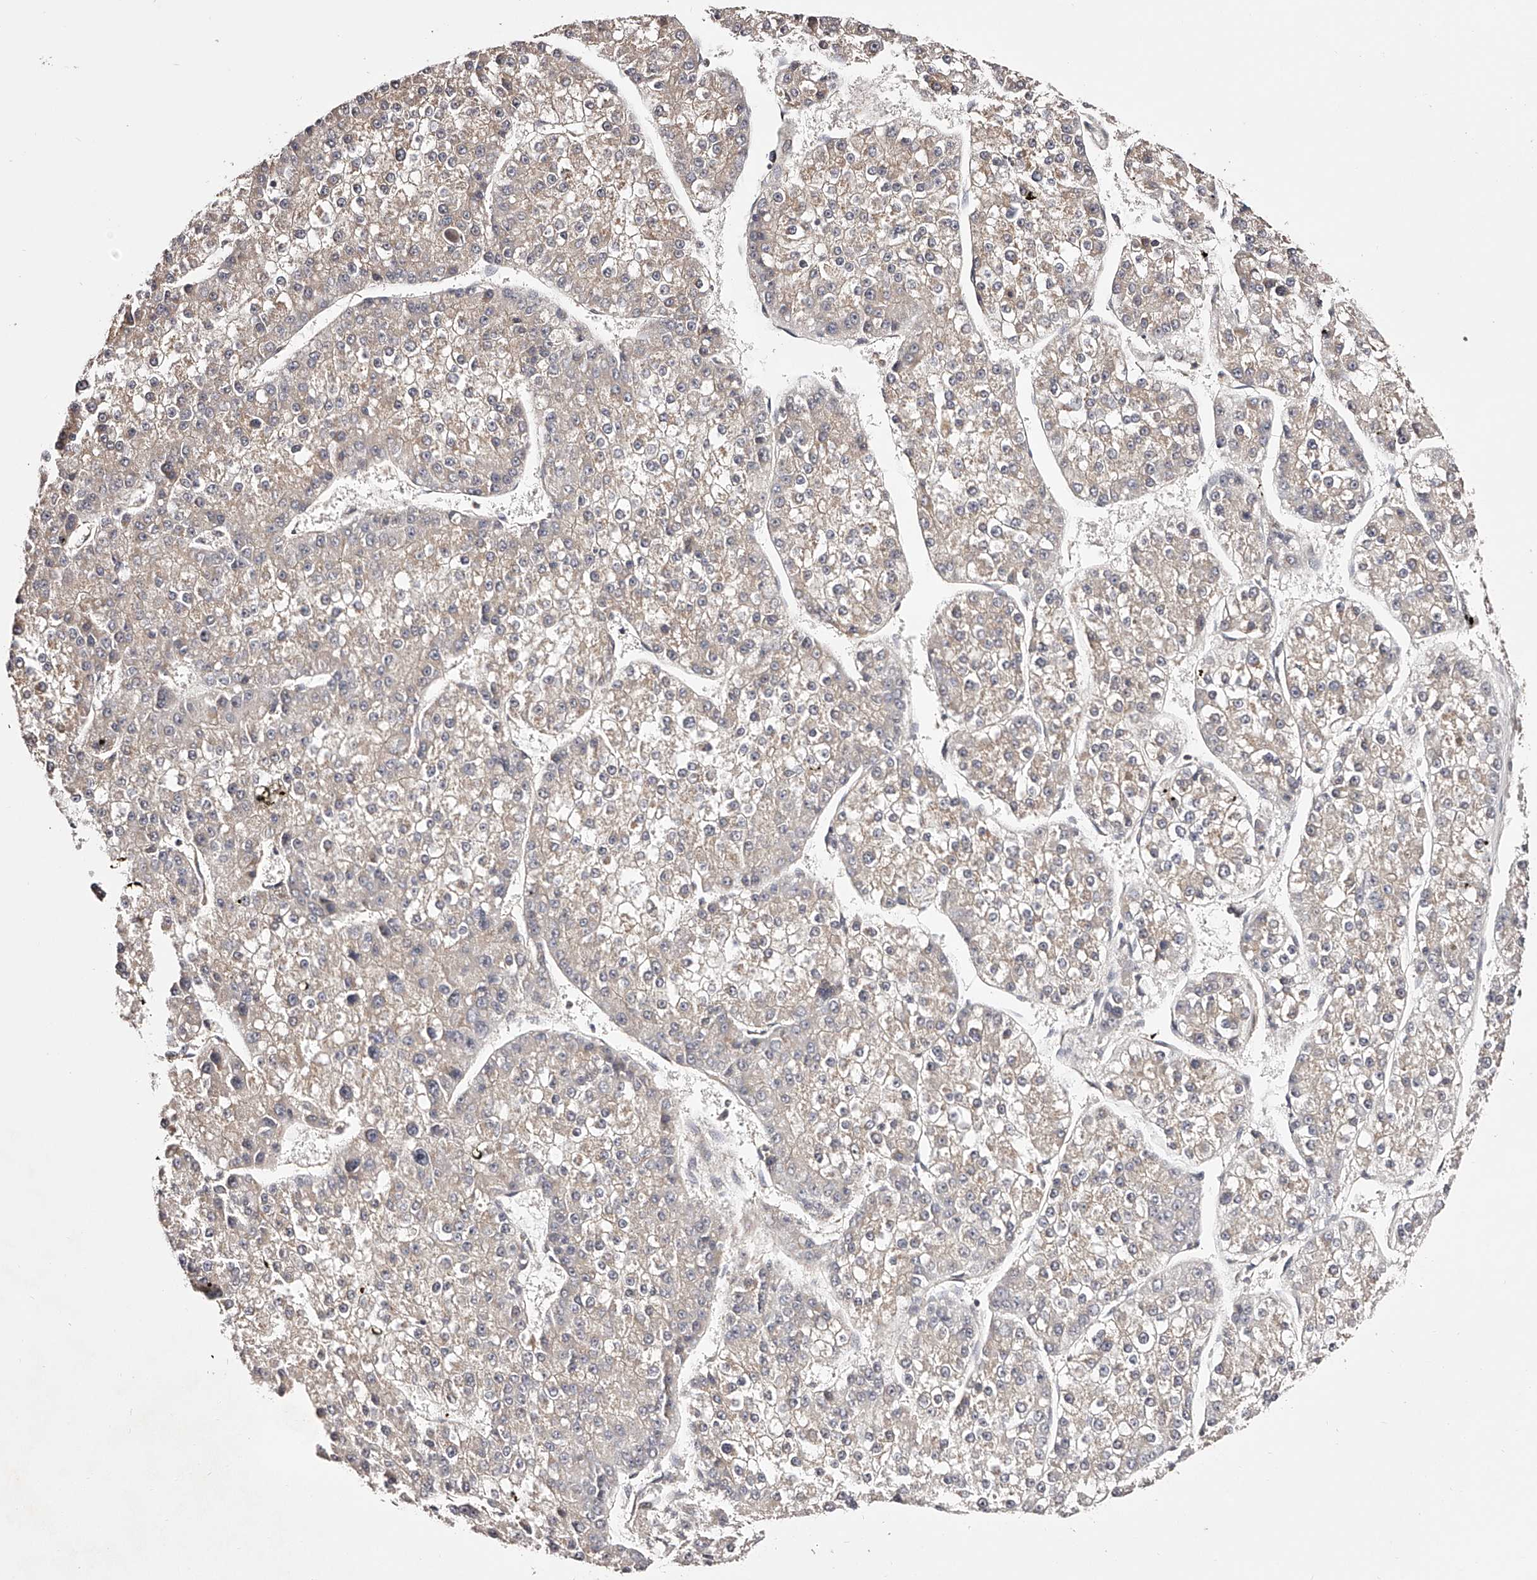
{"staining": {"intensity": "negative", "quantity": "none", "location": "none"}, "tissue": "liver cancer", "cell_type": "Tumor cells", "image_type": "cancer", "snomed": [{"axis": "morphology", "description": "Carcinoma, Hepatocellular, NOS"}, {"axis": "topography", "description": "Liver"}], "caption": "IHC of liver cancer shows no positivity in tumor cells. The staining is performed using DAB (3,3'-diaminobenzidine) brown chromogen with nuclei counter-stained in using hematoxylin.", "gene": "USP21", "patient": {"sex": "female", "age": 73}}